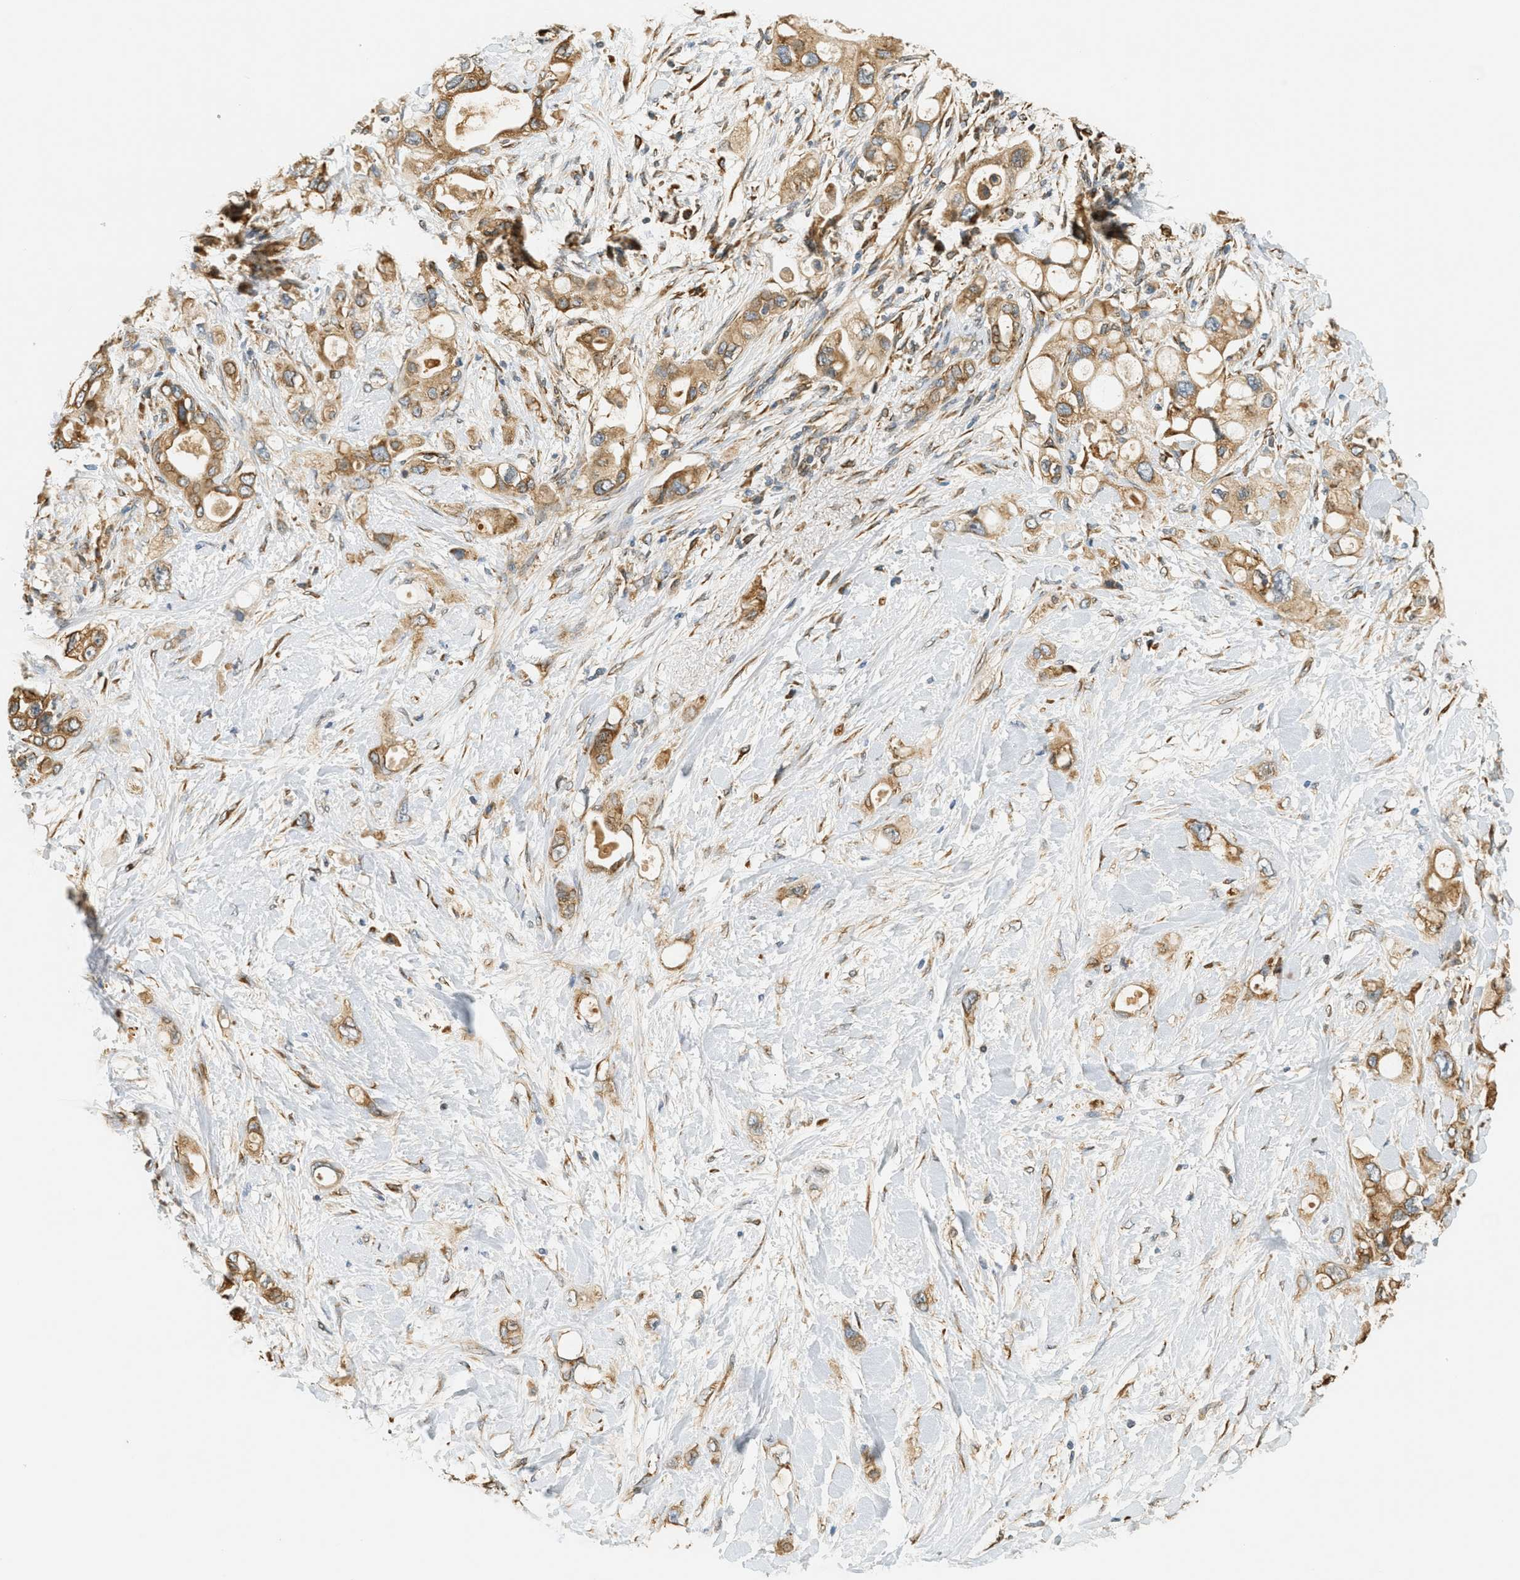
{"staining": {"intensity": "moderate", "quantity": ">75%", "location": "cytoplasmic/membranous"}, "tissue": "pancreatic cancer", "cell_type": "Tumor cells", "image_type": "cancer", "snomed": [{"axis": "morphology", "description": "Adenocarcinoma, NOS"}, {"axis": "topography", "description": "Pancreas"}], "caption": "Immunohistochemistry (IHC) micrograph of human pancreatic cancer (adenocarcinoma) stained for a protein (brown), which exhibits medium levels of moderate cytoplasmic/membranous staining in about >75% of tumor cells.", "gene": "PDK1", "patient": {"sex": "female", "age": 56}}